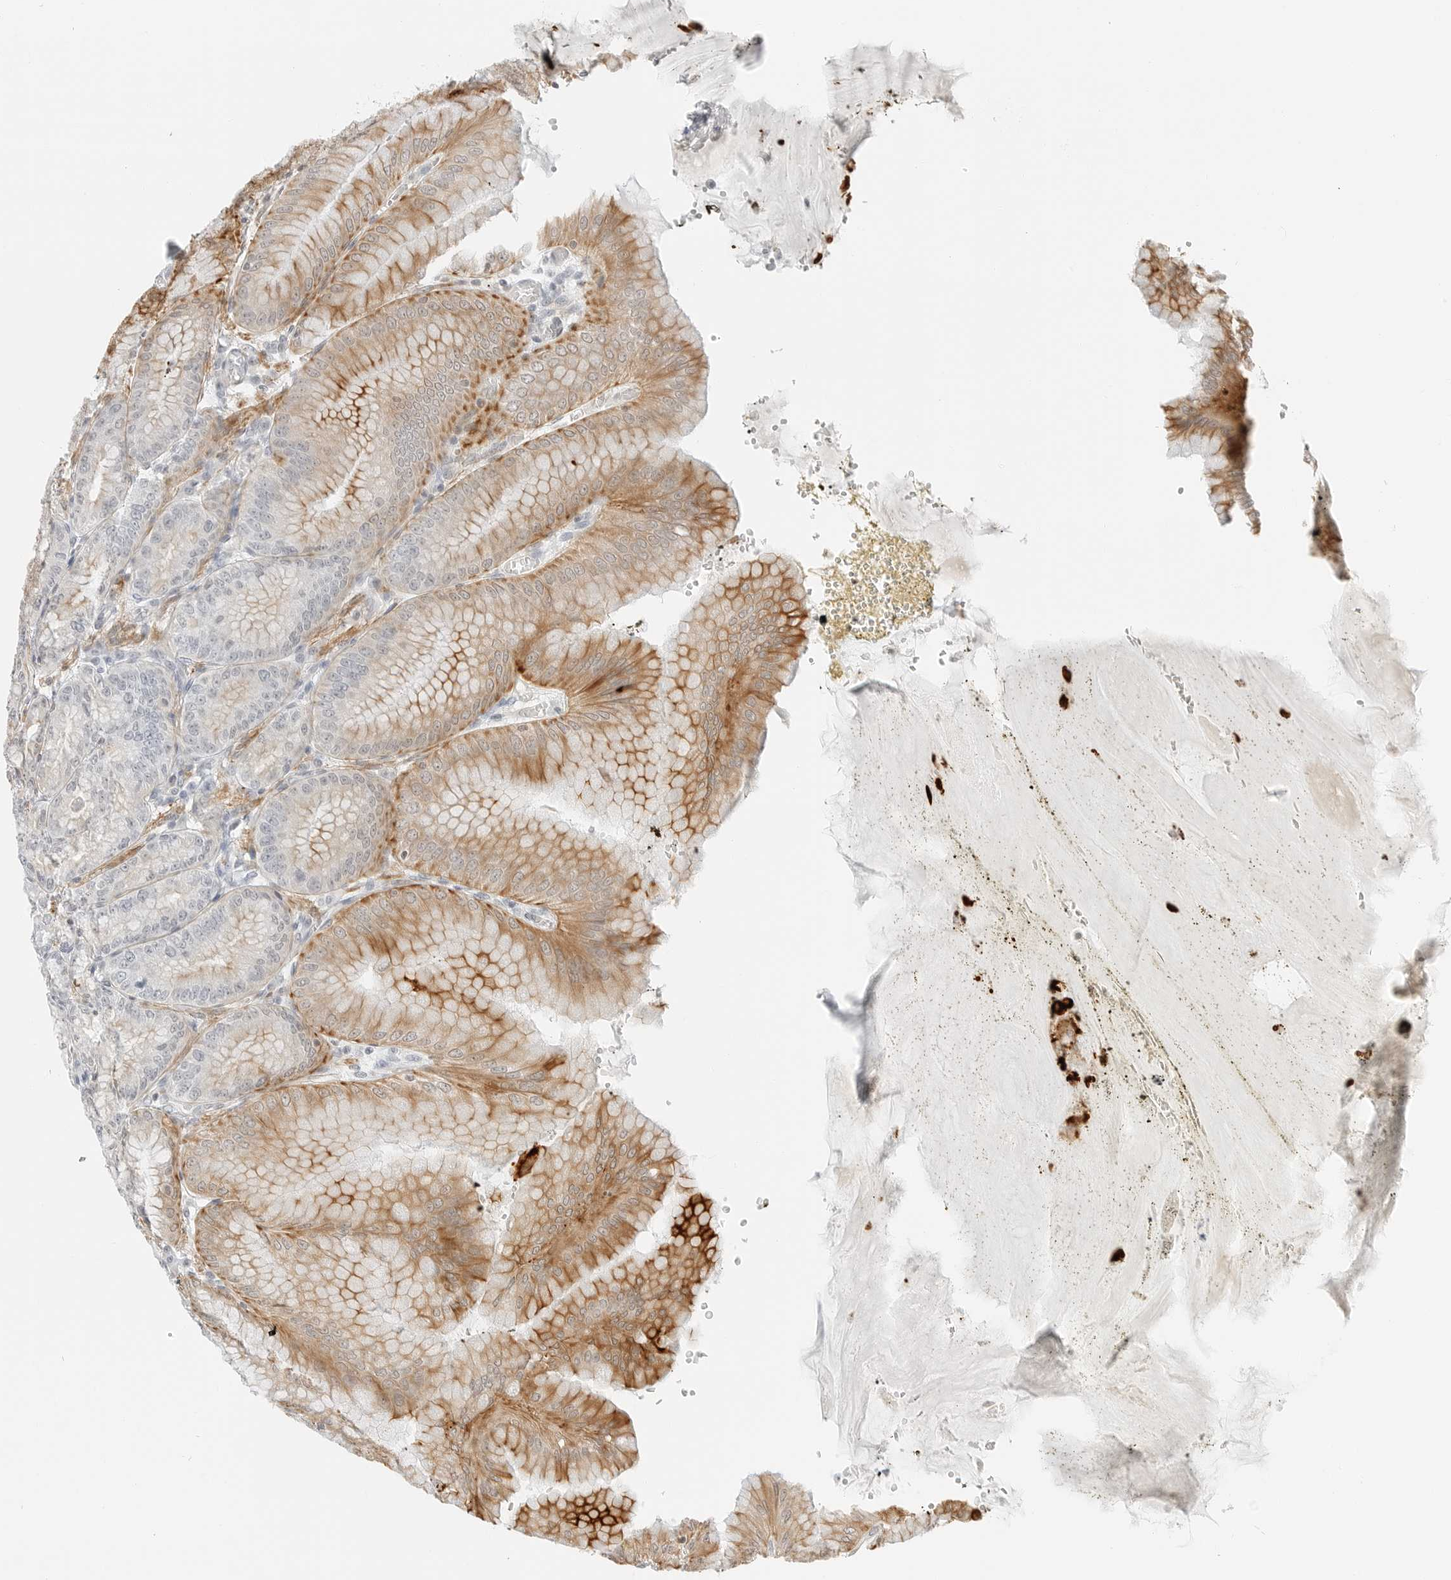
{"staining": {"intensity": "moderate", "quantity": "25%-75%", "location": "cytoplasmic/membranous"}, "tissue": "stomach", "cell_type": "Glandular cells", "image_type": "normal", "snomed": [{"axis": "morphology", "description": "Normal tissue, NOS"}, {"axis": "topography", "description": "Stomach, lower"}], "caption": "DAB (3,3'-diaminobenzidine) immunohistochemical staining of benign stomach reveals moderate cytoplasmic/membranous protein staining in about 25%-75% of glandular cells.", "gene": "IQCC", "patient": {"sex": "male", "age": 71}}